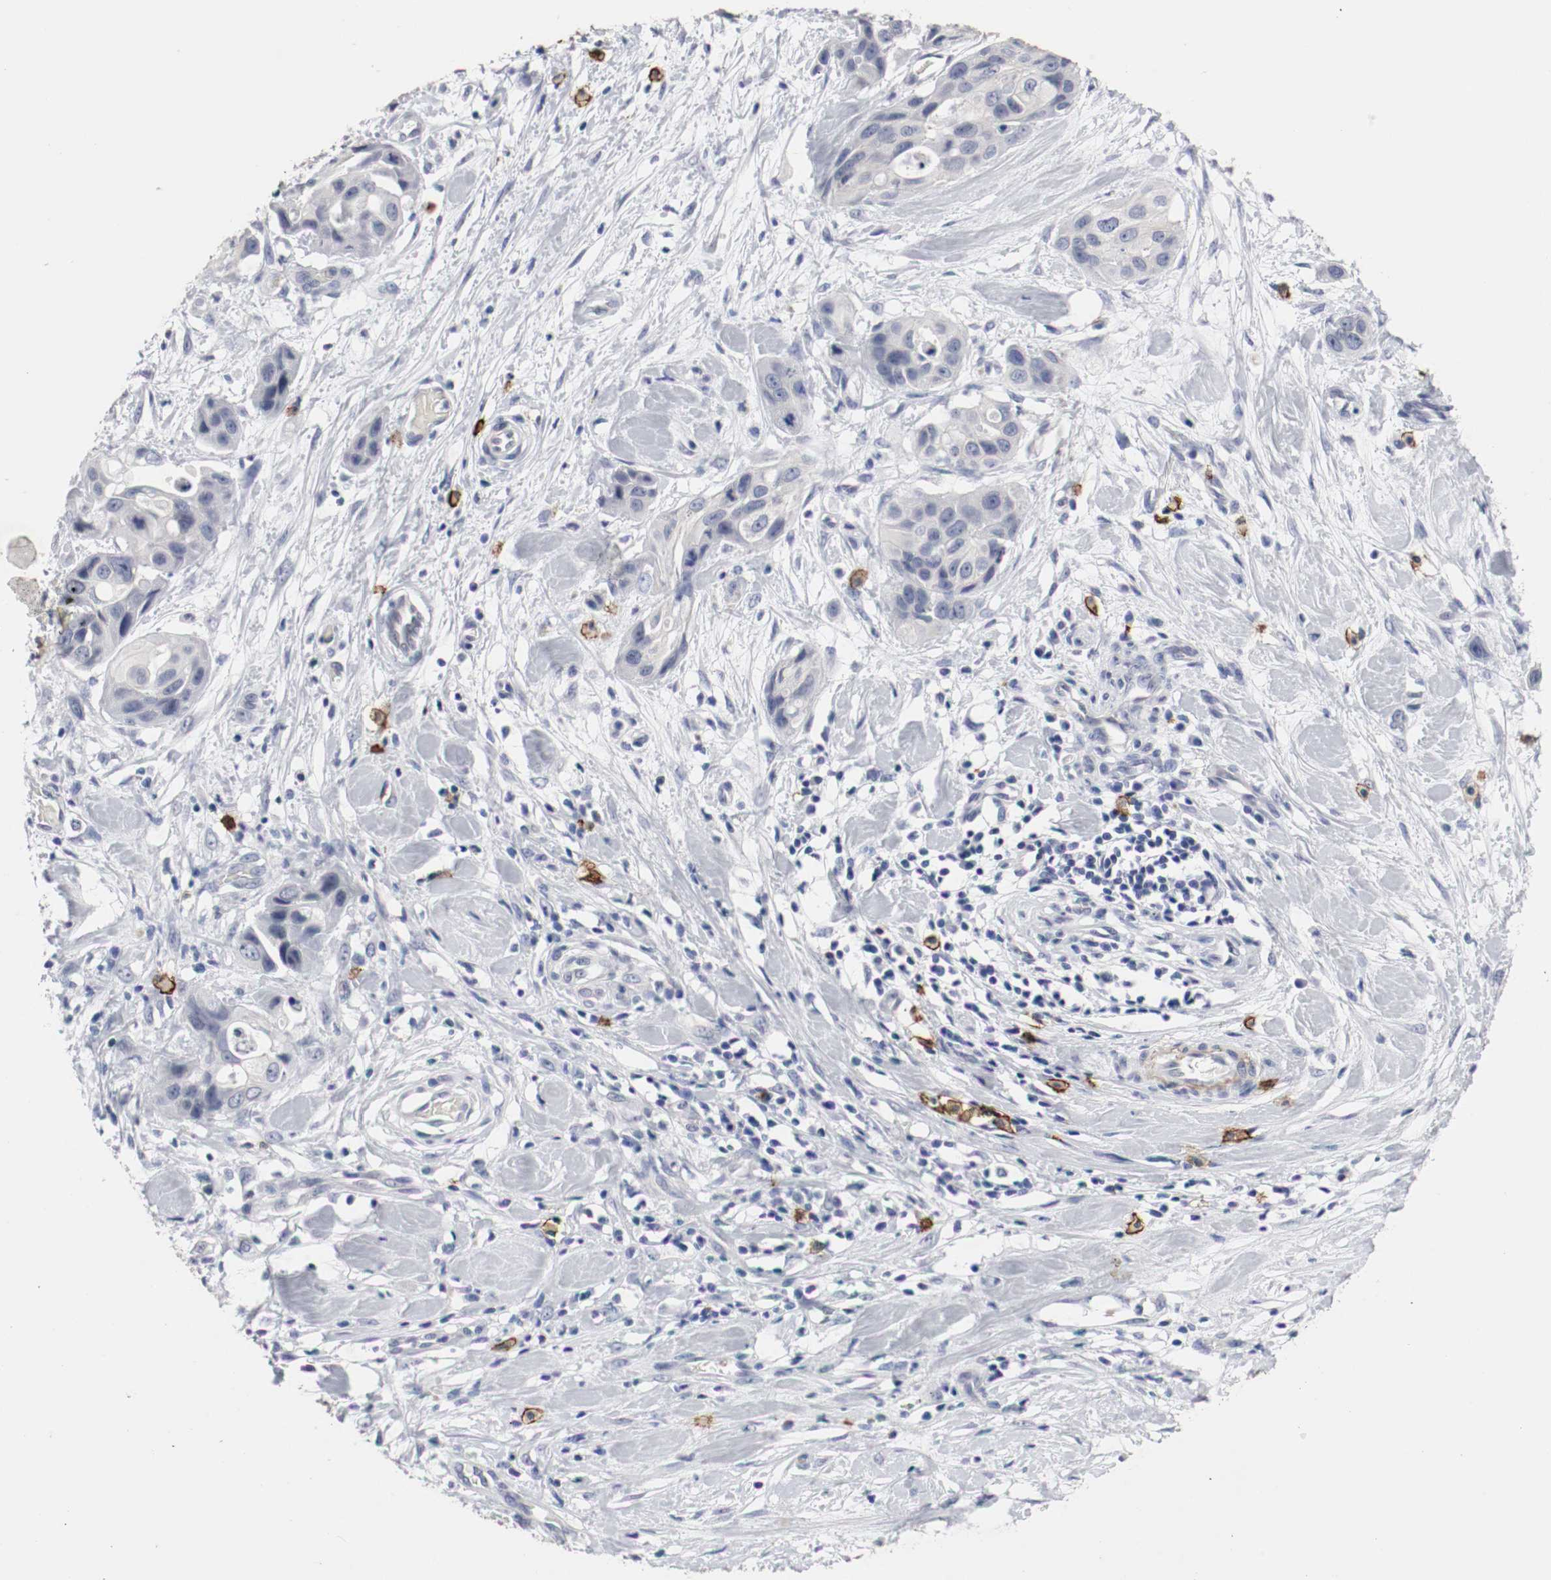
{"staining": {"intensity": "negative", "quantity": "none", "location": "none"}, "tissue": "pancreatic cancer", "cell_type": "Tumor cells", "image_type": "cancer", "snomed": [{"axis": "morphology", "description": "Adenocarcinoma, NOS"}, {"axis": "topography", "description": "Pancreas"}], "caption": "Immunohistochemistry (IHC) histopathology image of neoplastic tissue: human pancreatic cancer (adenocarcinoma) stained with DAB (3,3'-diaminobenzidine) exhibits no significant protein expression in tumor cells.", "gene": "KIT", "patient": {"sex": "female", "age": 60}}